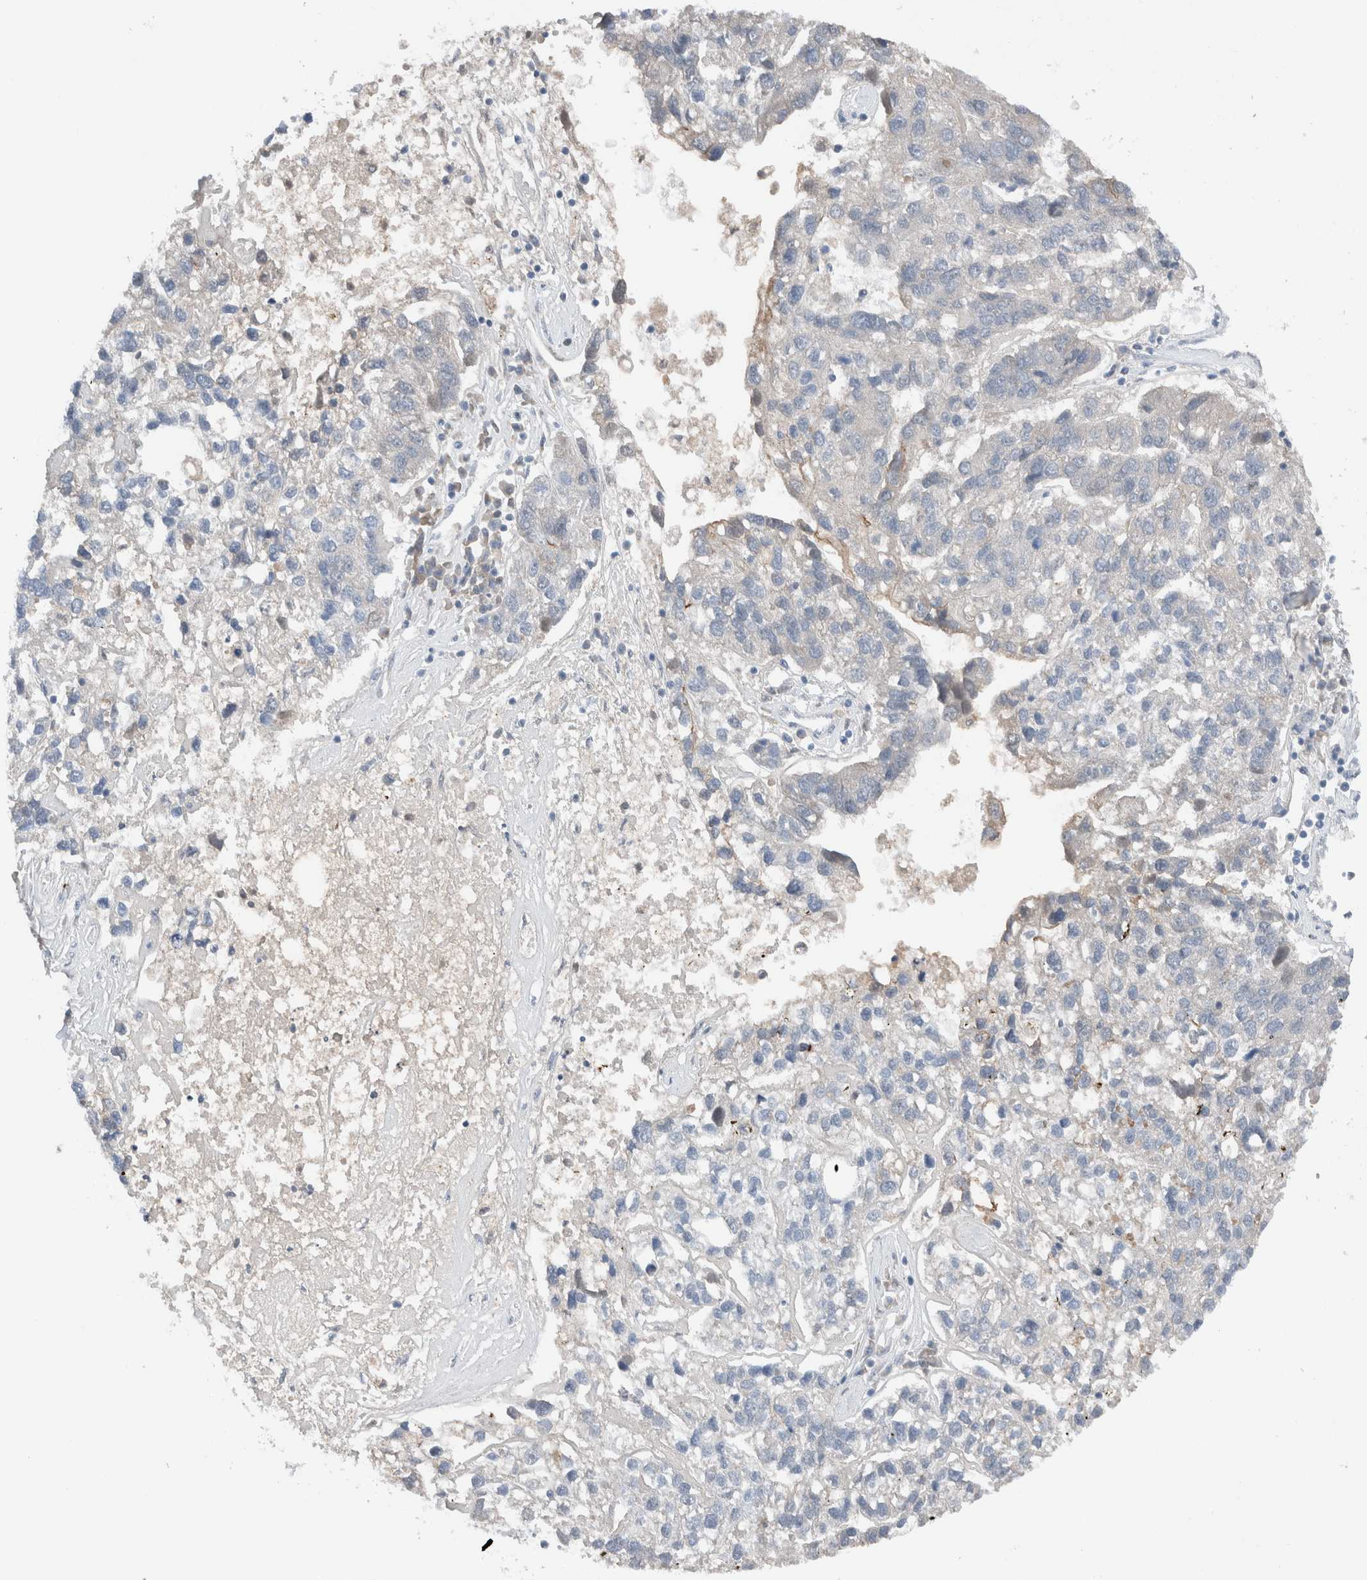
{"staining": {"intensity": "negative", "quantity": "none", "location": "none"}, "tissue": "pancreatic cancer", "cell_type": "Tumor cells", "image_type": "cancer", "snomed": [{"axis": "morphology", "description": "Adenocarcinoma, NOS"}, {"axis": "topography", "description": "Pancreas"}], "caption": "DAB immunohistochemical staining of human pancreatic cancer displays no significant expression in tumor cells.", "gene": "DUOX1", "patient": {"sex": "female", "age": 61}}